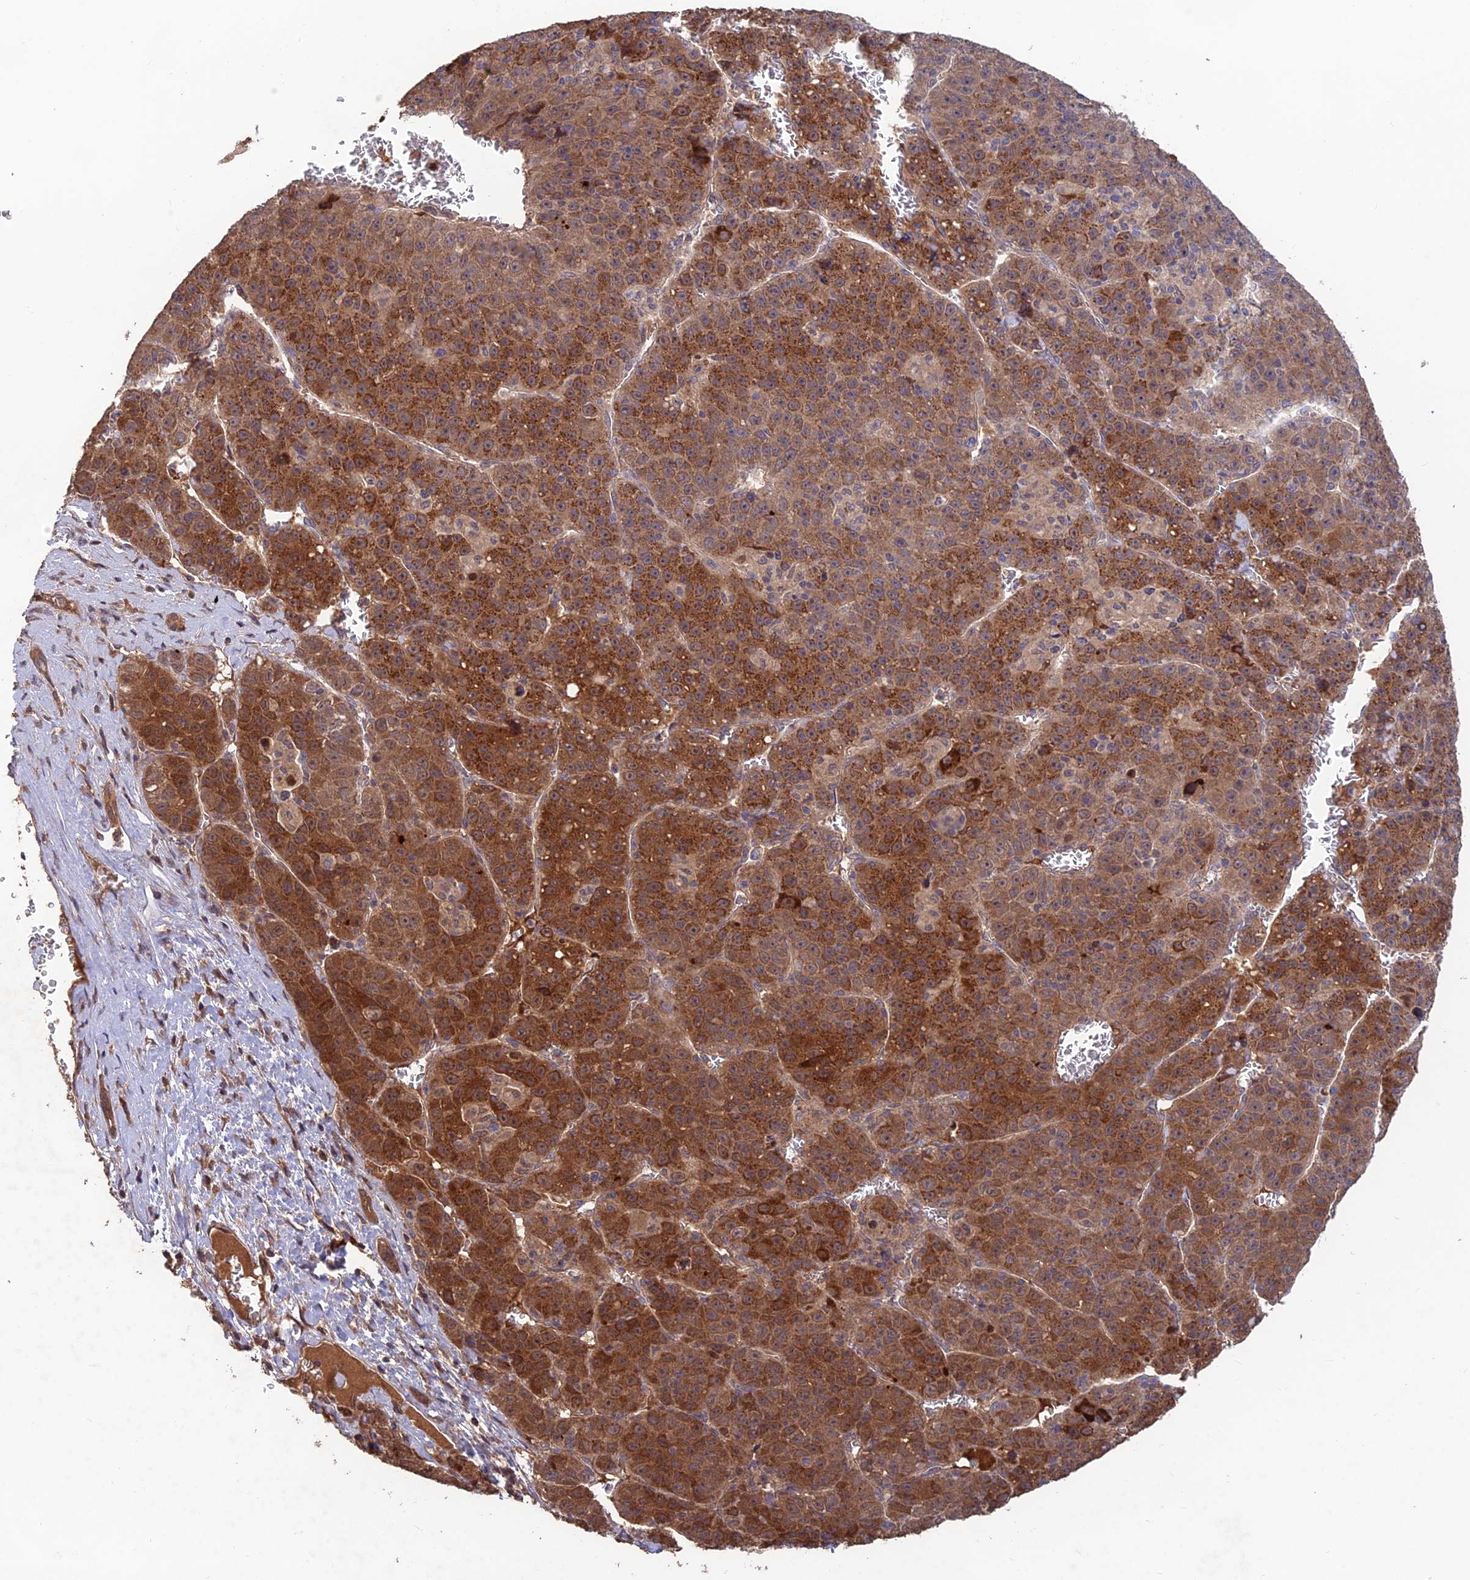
{"staining": {"intensity": "strong", "quantity": ">75%", "location": "cytoplasmic/membranous"}, "tissue": "liver cancer", "cell_type": "Tumor cells", "image_type": "cancer", "snomed": [{"axis": "morphology", "description": "Carcinoma, Hepatocellular, NOS"}, {"axis": "topography", "description": "Liver"}], "caption": "High-magnification brightfield microscopy of liver hepatocellular carcinoma stained with DAB (3,3'-diaminobenzidine) (brown) and counterstained with hematoxylin (blue). tumor cells exhibit strong cytoplasmic/membranous expression is seen in about>75% of cells. The staining was performed using DAB (3,3'-diaminobenzidine), with brown indicating positive protein expression. Nuclei are stained blue with hematoxylin.", "gene": "SHISA5", "patient": {"sex": "female", "age": 53}}